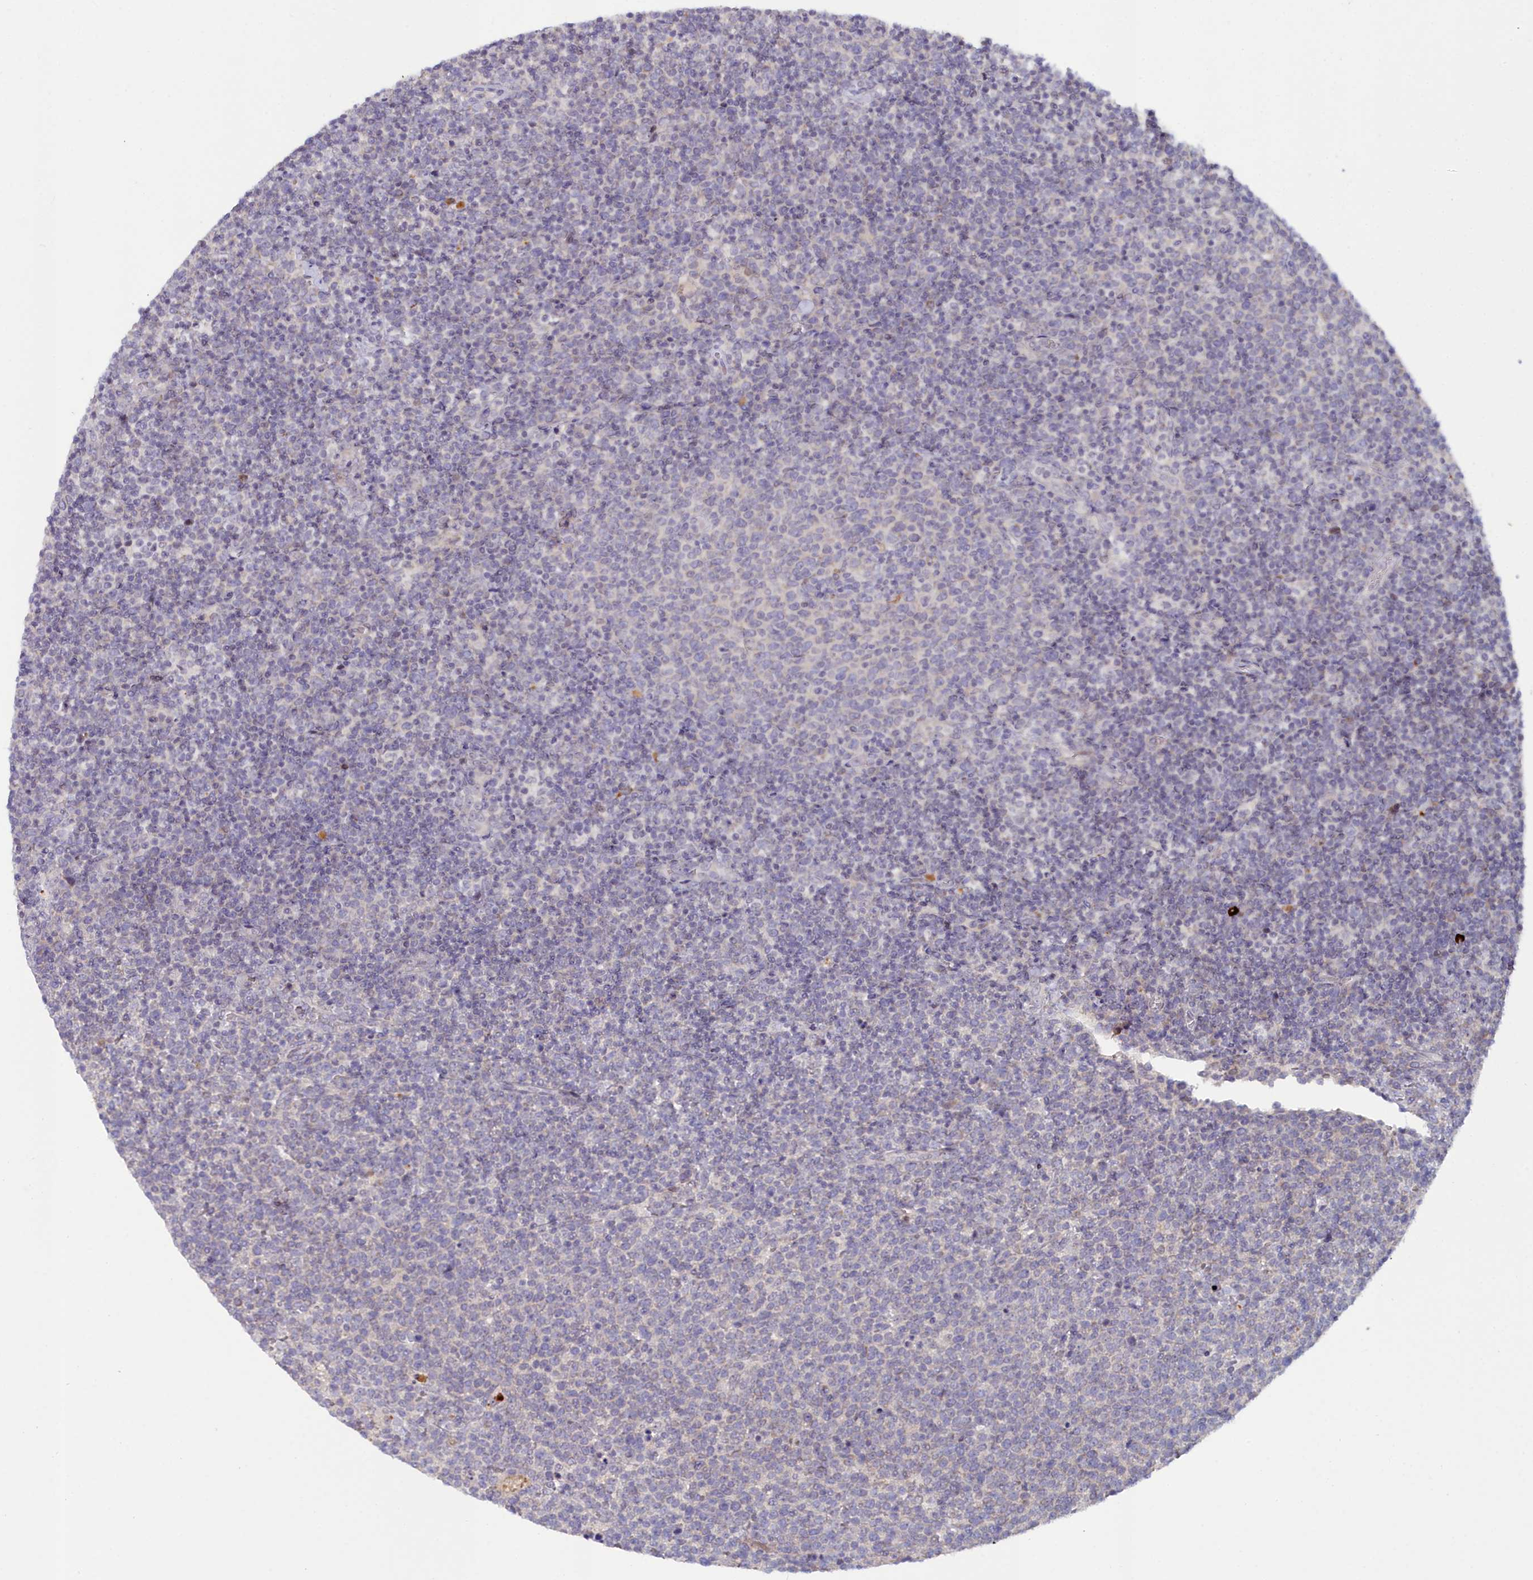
{"staining": {"intensity": "negative", "quantity": "none", "location": "none"}, "tissue": "lymphoma", "cell_type": "Tumor cells", "image_type": "cancer", "snomed": [{"axis": "morphology", "description": "Malignant lymphoma, non-Hodgkin's type, High grade"}, {"axis": "topography", "description": "Lymph node"}], "caption": "The histopathology image shows no staining of tumor cells in lymphoma.", "gene": "KCTD18", "patient": {"sex": "male", "age": 61}}